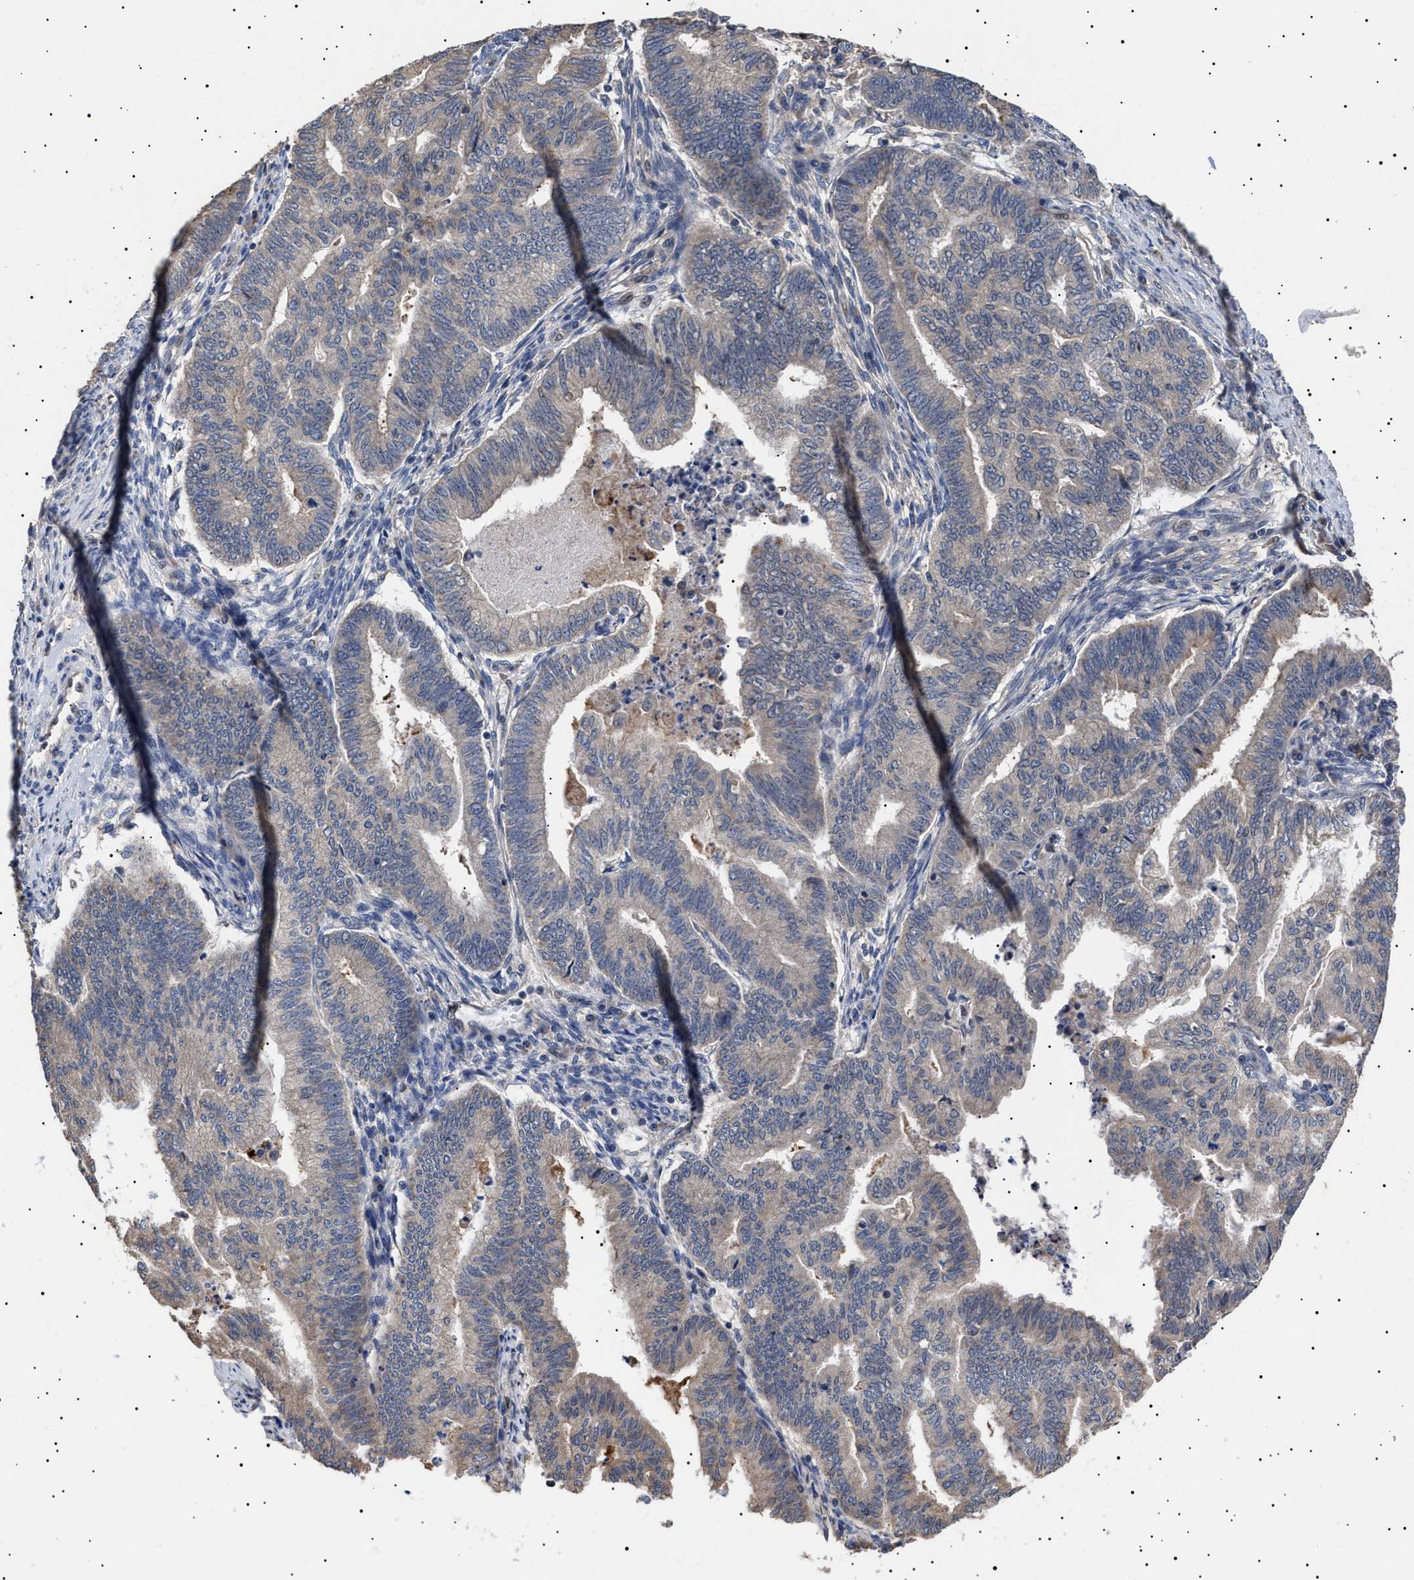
{"staining": {"intensity": "negative", "quantity": "none", "location": "none"}, "tissue": "endometrial cancer", "cell_type": "Tumor cells", "image_type": "cancer", "snomed": [{"axis": "morphology", "description": "Polyp, NOS"}, {"axis": "morphology", "description": "Adenocarcinoma, NOS"}, {"axis": "morphology", "description": "Adenoma, NOS"}, {"axis": "topography", "description": "Endometrium"}], "caption": "Immunohistochemistry (IHC) image of neoplastic tissue: endometrial cancer stained with DAB (3,3'-diaminobenzidine) demonstrates no significant protein staining in tumor cells.", "gene": "KRBA1", "patient": {"sex": "female", "age": 79}}